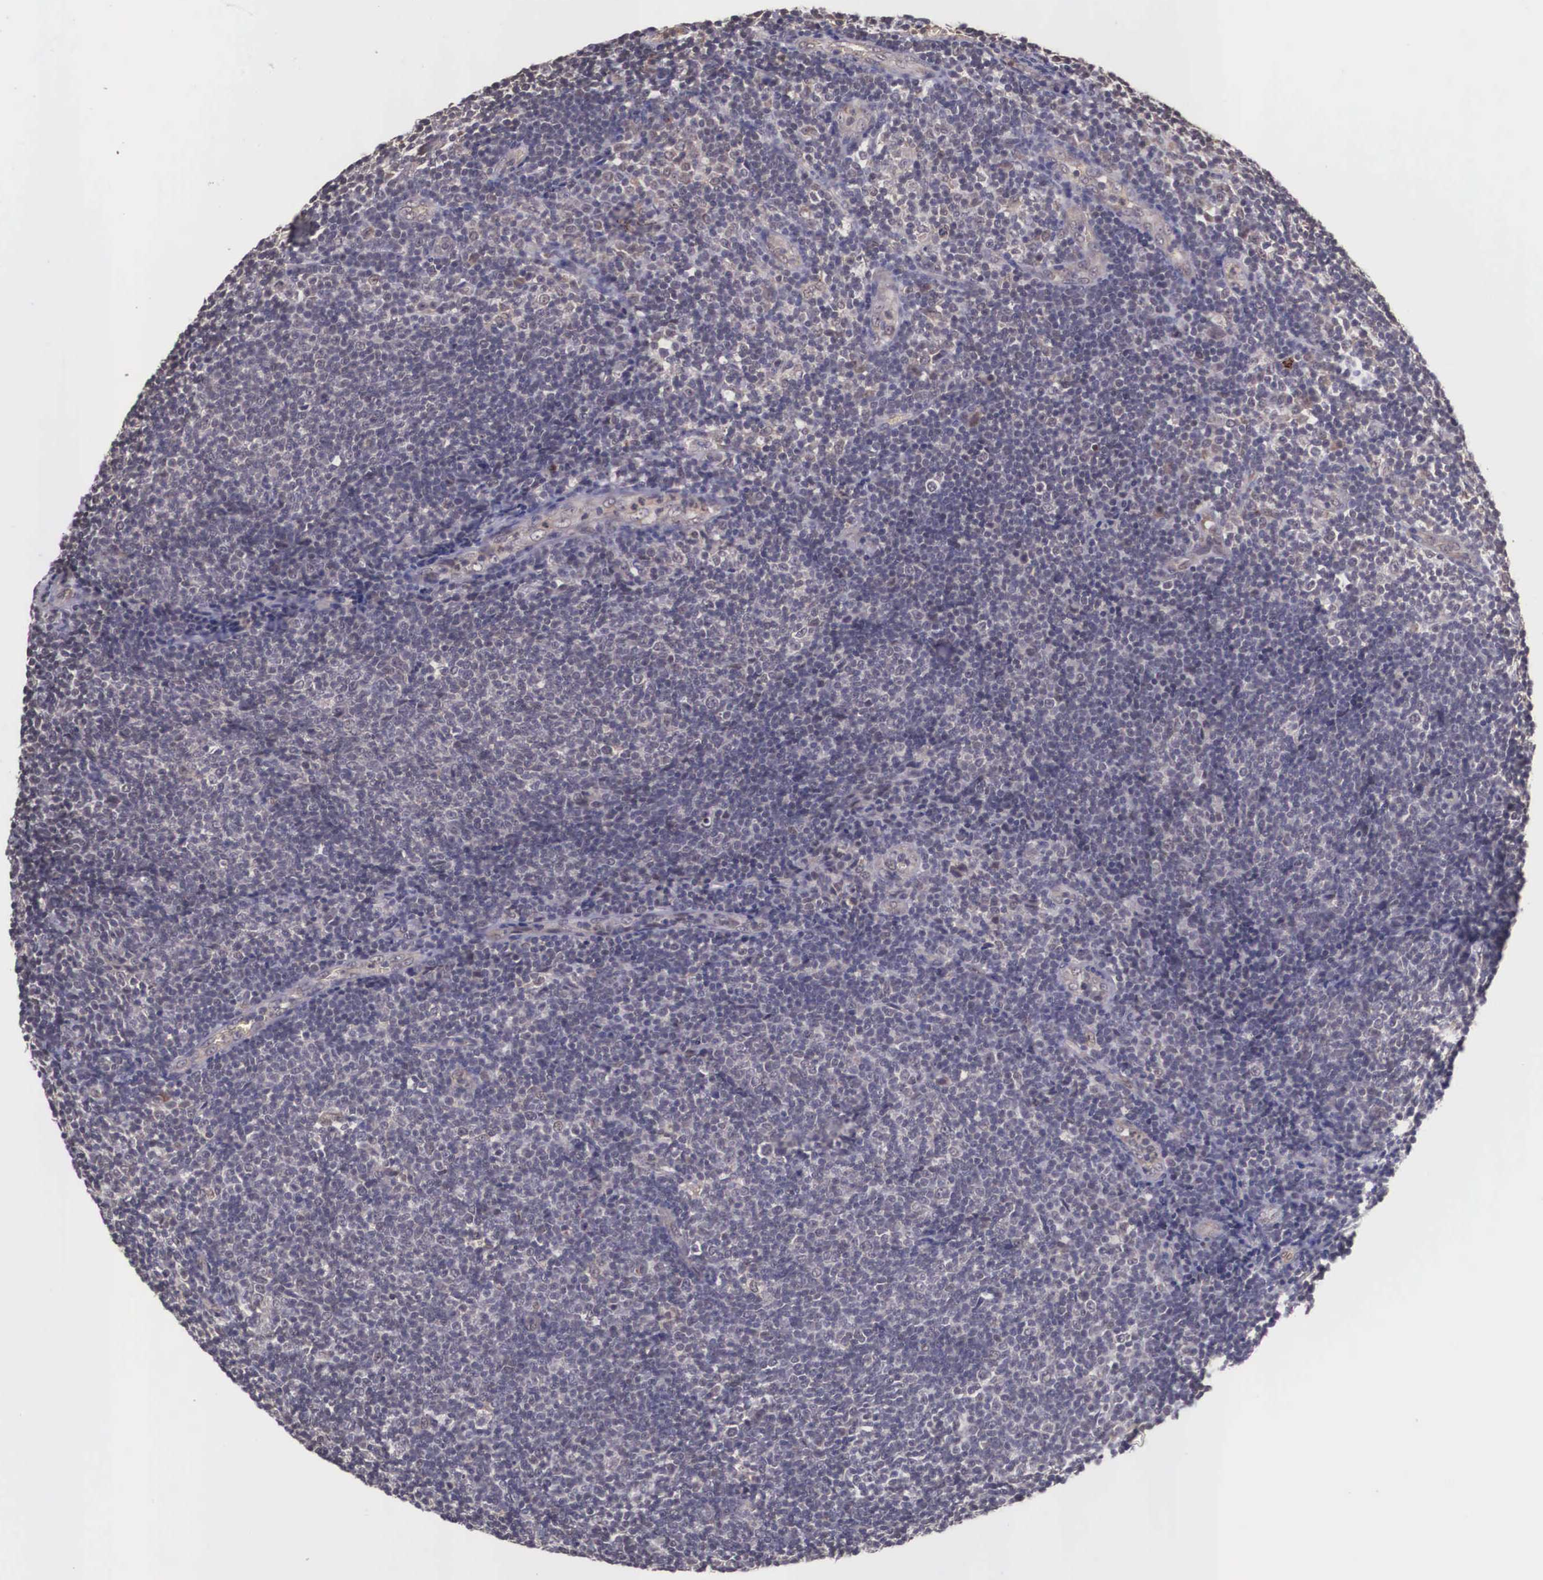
{"staining": {"intensity": "negative", "quantity": "none", "location": "none"}, "tissue": "lymphoma", "cell_type": "Tumor cells", "image_type": "cancer", "snomed": [{"axis": "morphology", "description": "Malignant lymphoma, non-Hodgkin's type, Low grade"}, {"axis": "topography", "description": "Lymph node"}], "caption": "A high-resolution image shows IHC staining of malignant lymphoma, non-Hodgkin's type (low-grade), which exhibits no significant positivity in tumor cells. (Immunohistochemistry, brightfield microscopy, high magnification).", "gene": "VASH1", "patient": {"sex": "male", "age": 49}}